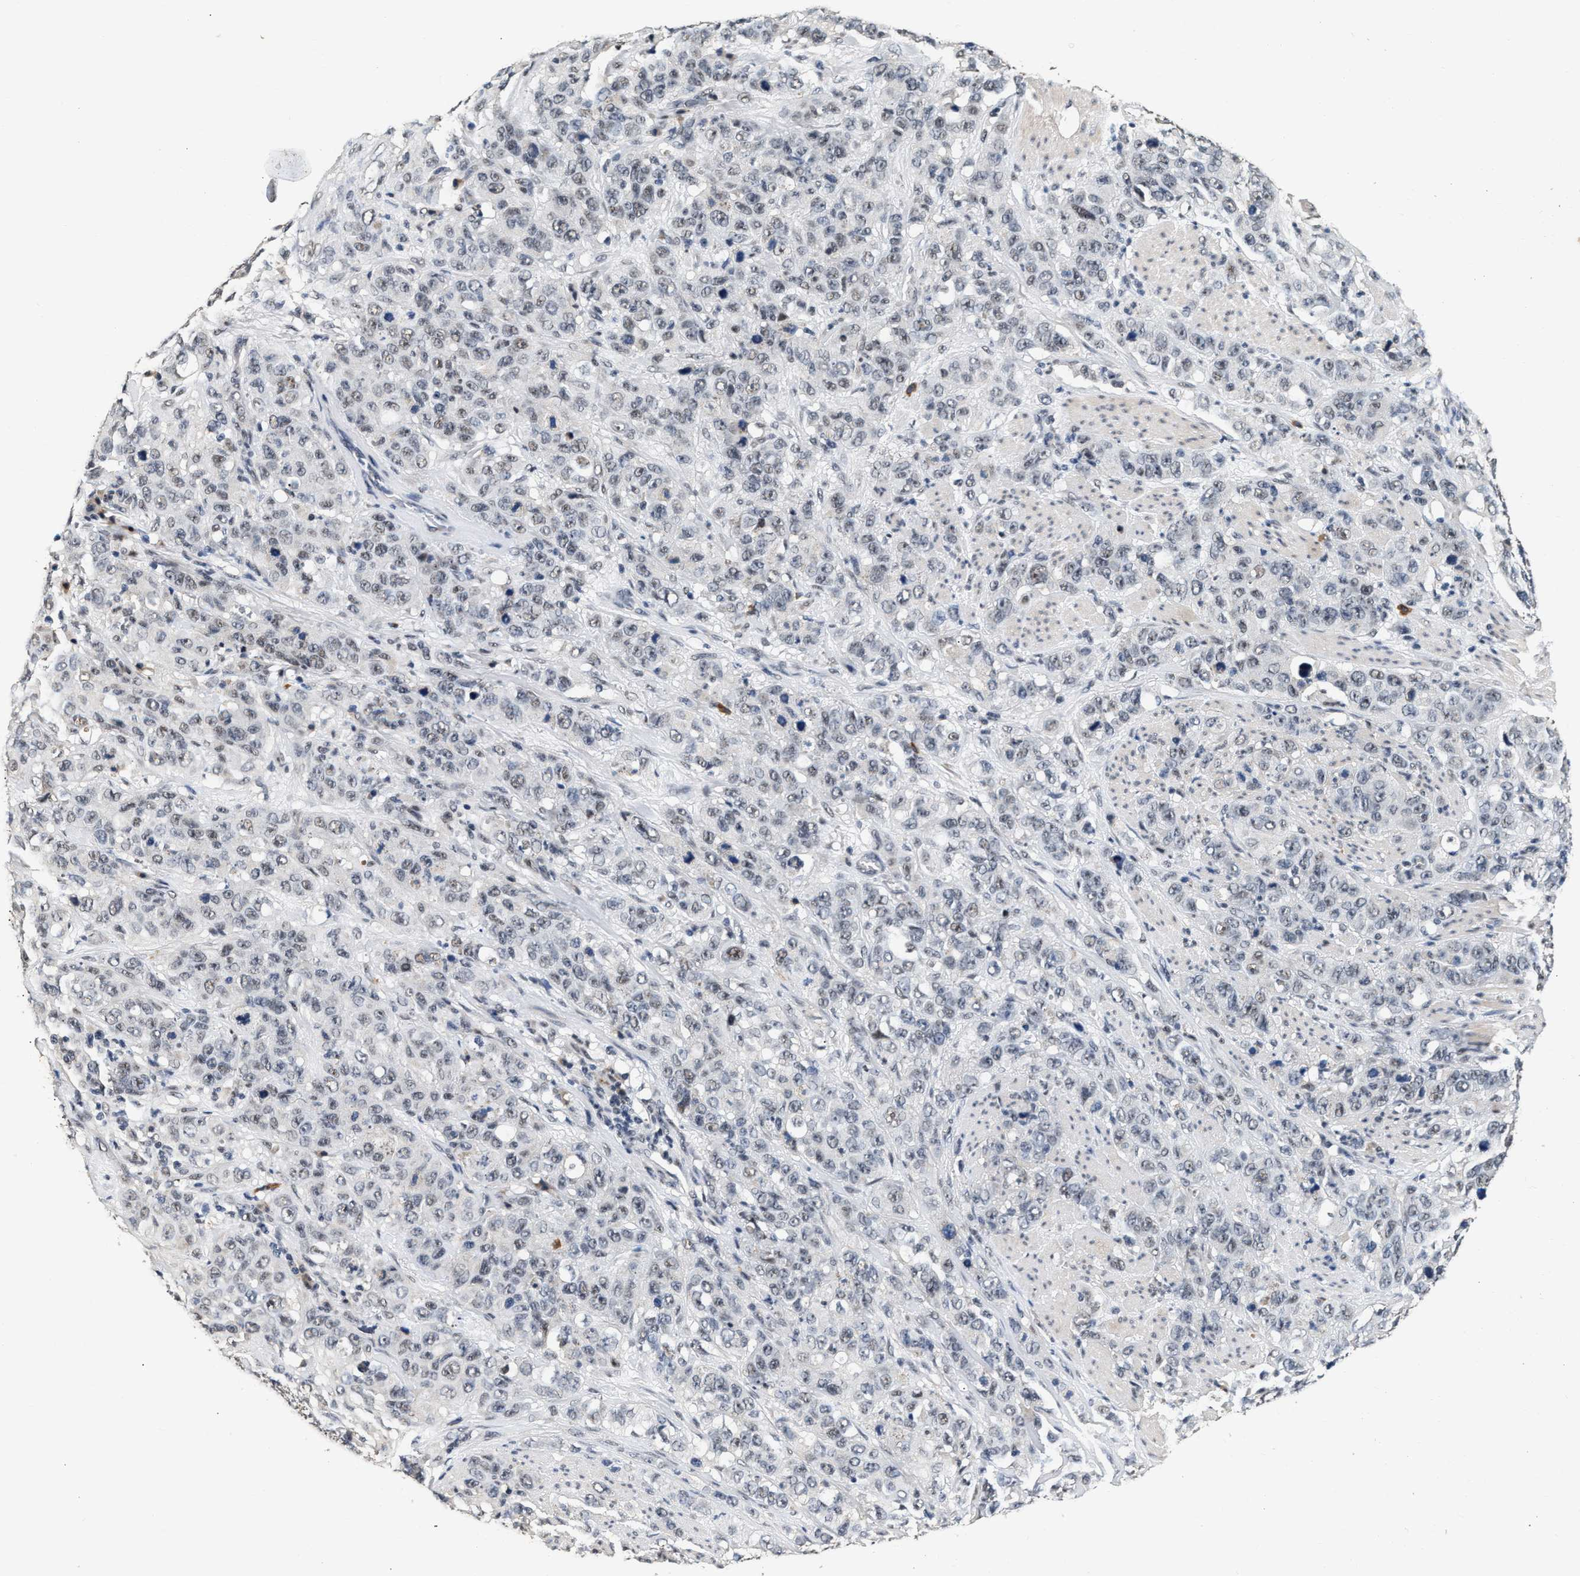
{"staining": {"intensity": "weak", "quantity": "<25%", "location": "nuclear"}, "tissue": "stomach cancer", "cell_type": "Tumor cells", "image_type": "cancer", "snomed": [{"axis": "morphology", "description": "Adenocarcinoma, NOS"}, {"axis": "topography", "description": "Stomach"}], "caption": "Stomach cancer (adenocarcinoma) stained for a protein using immunohistochemistry shows no staining tumor cells.", "gene": "THOC1", "patient": {"sex": "male", "age": 48}}